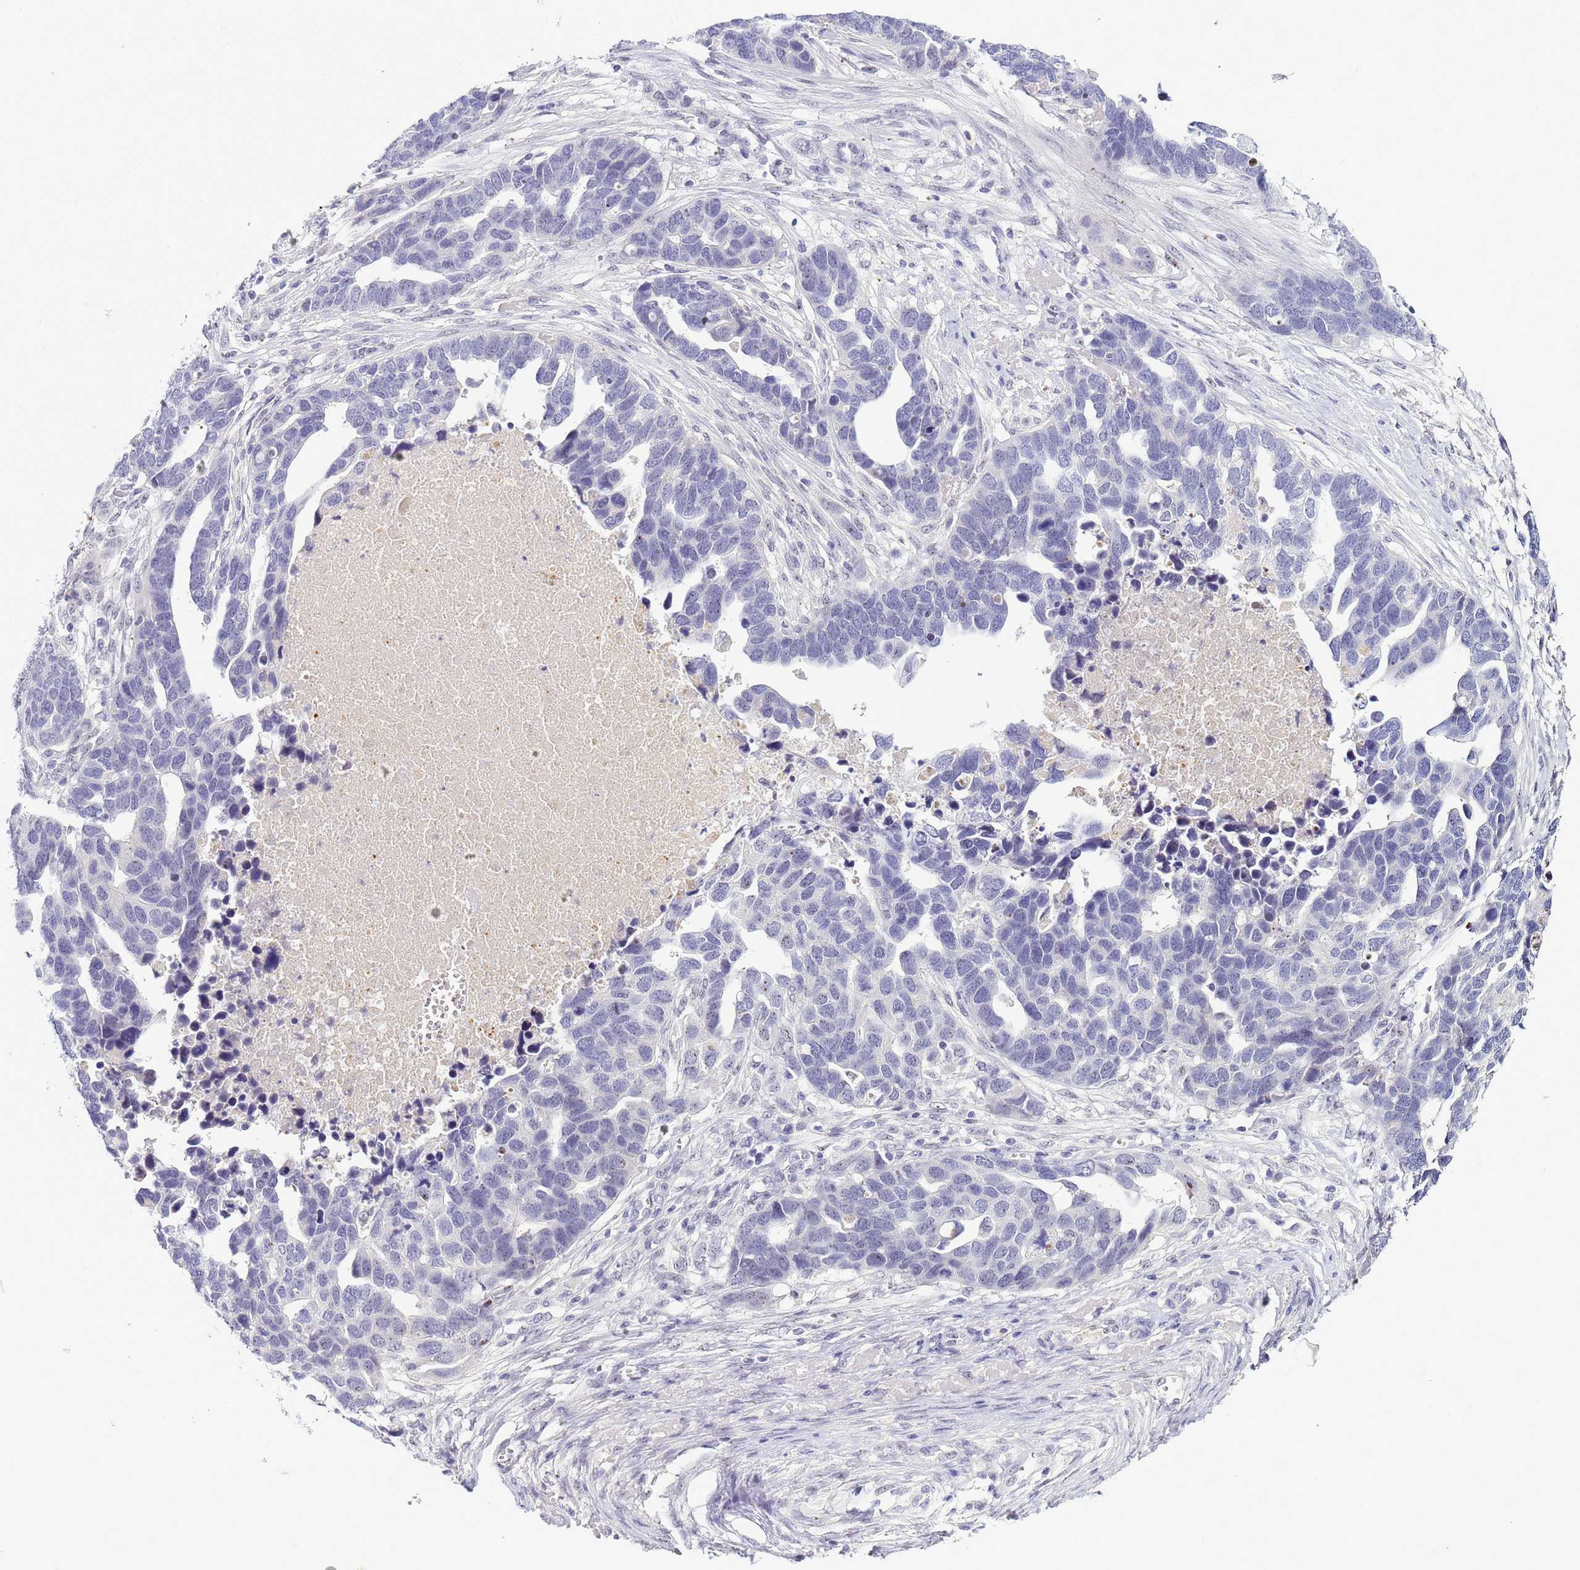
{"staining": {"intensity": "negative", "quantity": "none", "location": "none"}, "tissue": "ovarian cancer", "cell_type": "Tumor cells", "image_type": "cancer", "snomed": [{"axis": "morphology", "description": "Cystadenocarcinoma, serous, NOS"}, {"axis": "topography", "description": "Ovary"}], "caption": "DAB (3,3'-diaminobenzidine) immunohistochemical staining of human ovarian cancer (serous cystadenocarcinoma) reveals no significant expression in tumor cells.", "gene": "DMRTC2", "patient": {"sex": "female", "age": 54}}